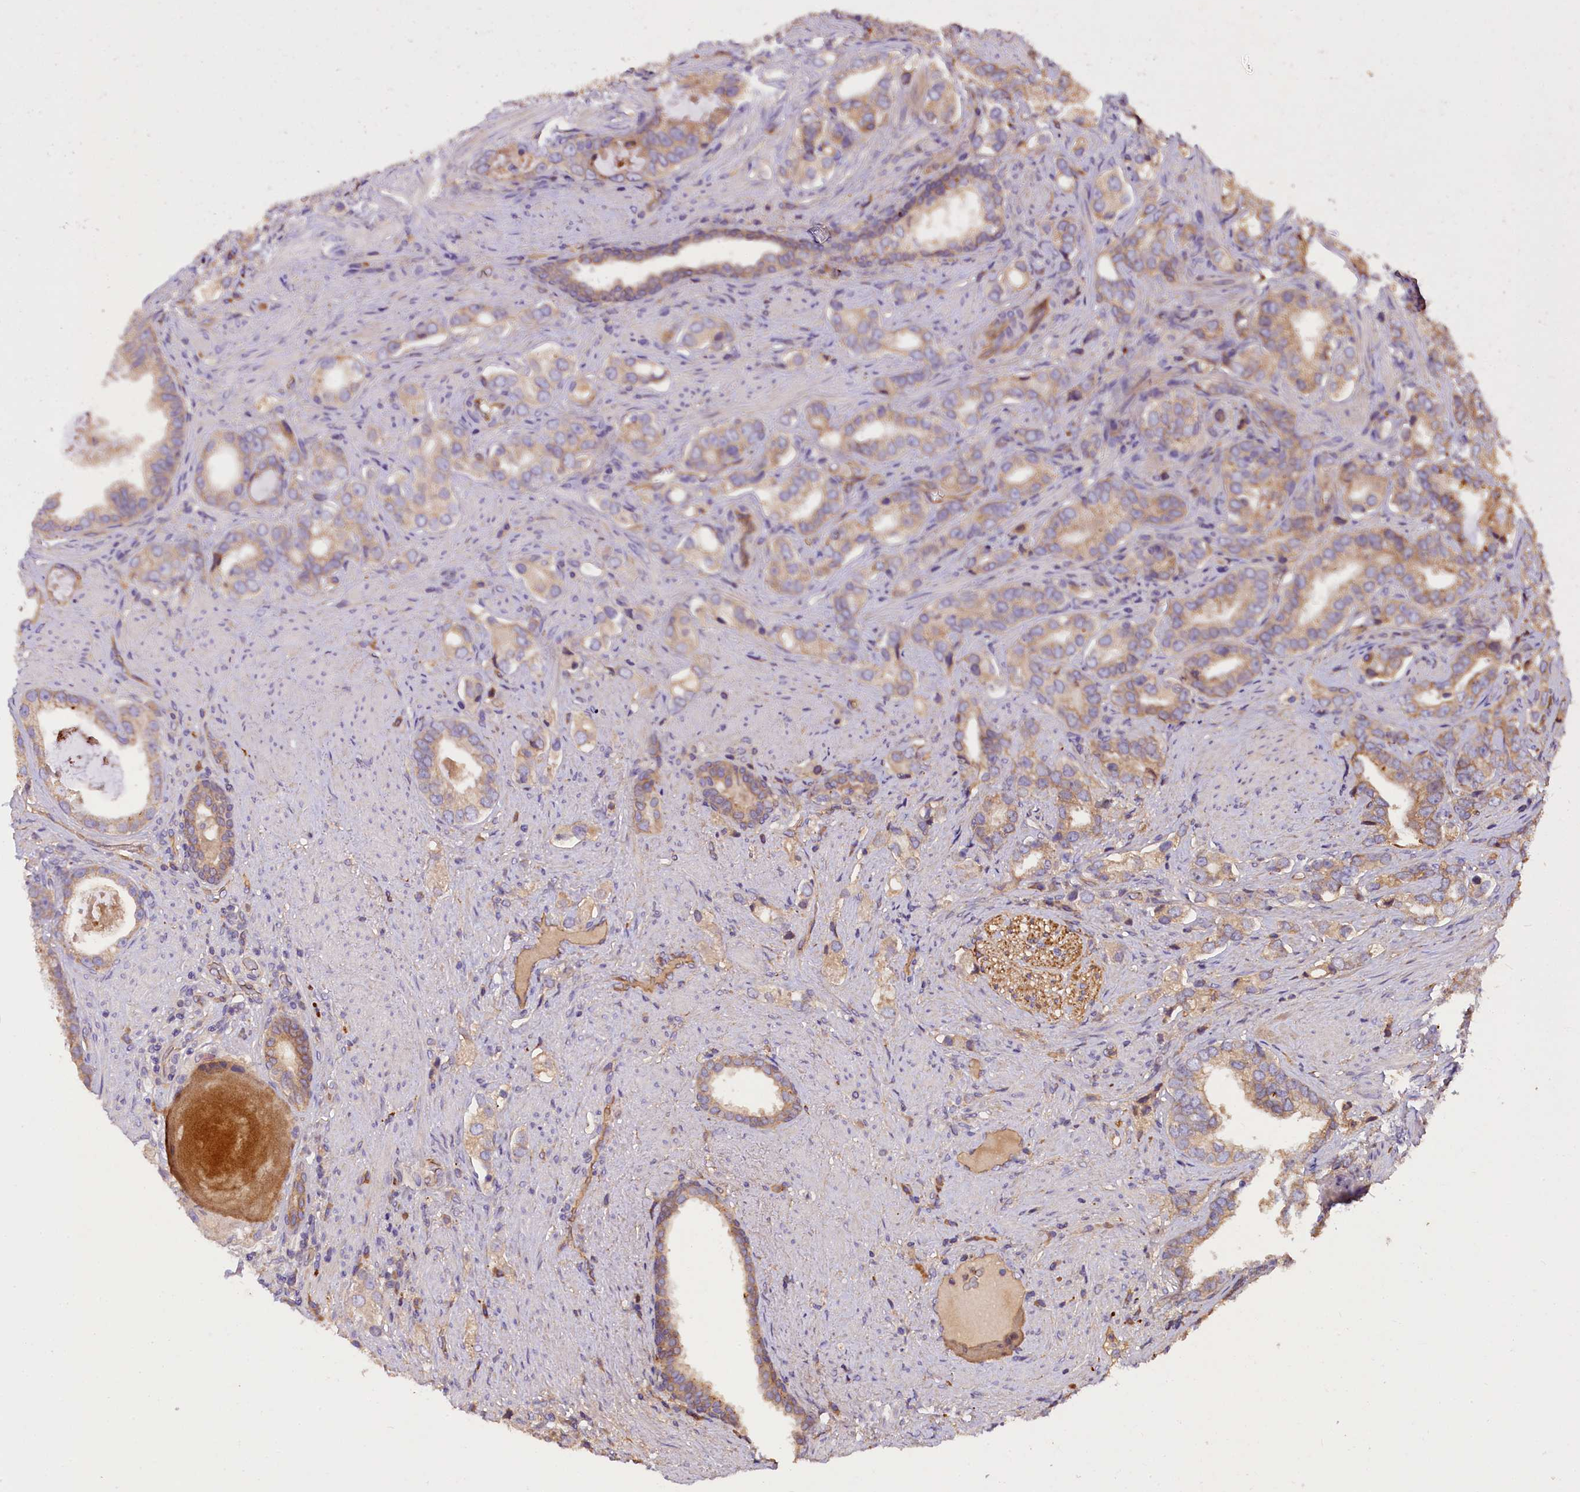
{"staining": {"intensity": "weak", "quantity": ">75%", "location": "cytoplasmic/membranous"}, "tissue": "prostate cancer", "cell_type": "Tumor cells", "image_type": "cancer", "snomed": [{"axis": "morphology", "description": "Adenocarcinoma, High grade"}, {"axis": "topography", "description": "Prostate"}], "caption": "The immunohistochemical stain shows weak cytoplasmic/membranous positivity in tumor cells of prostate cancer tissue.", "gene": "ERMARD", "patient": {"sex": "male", "age": 67}}